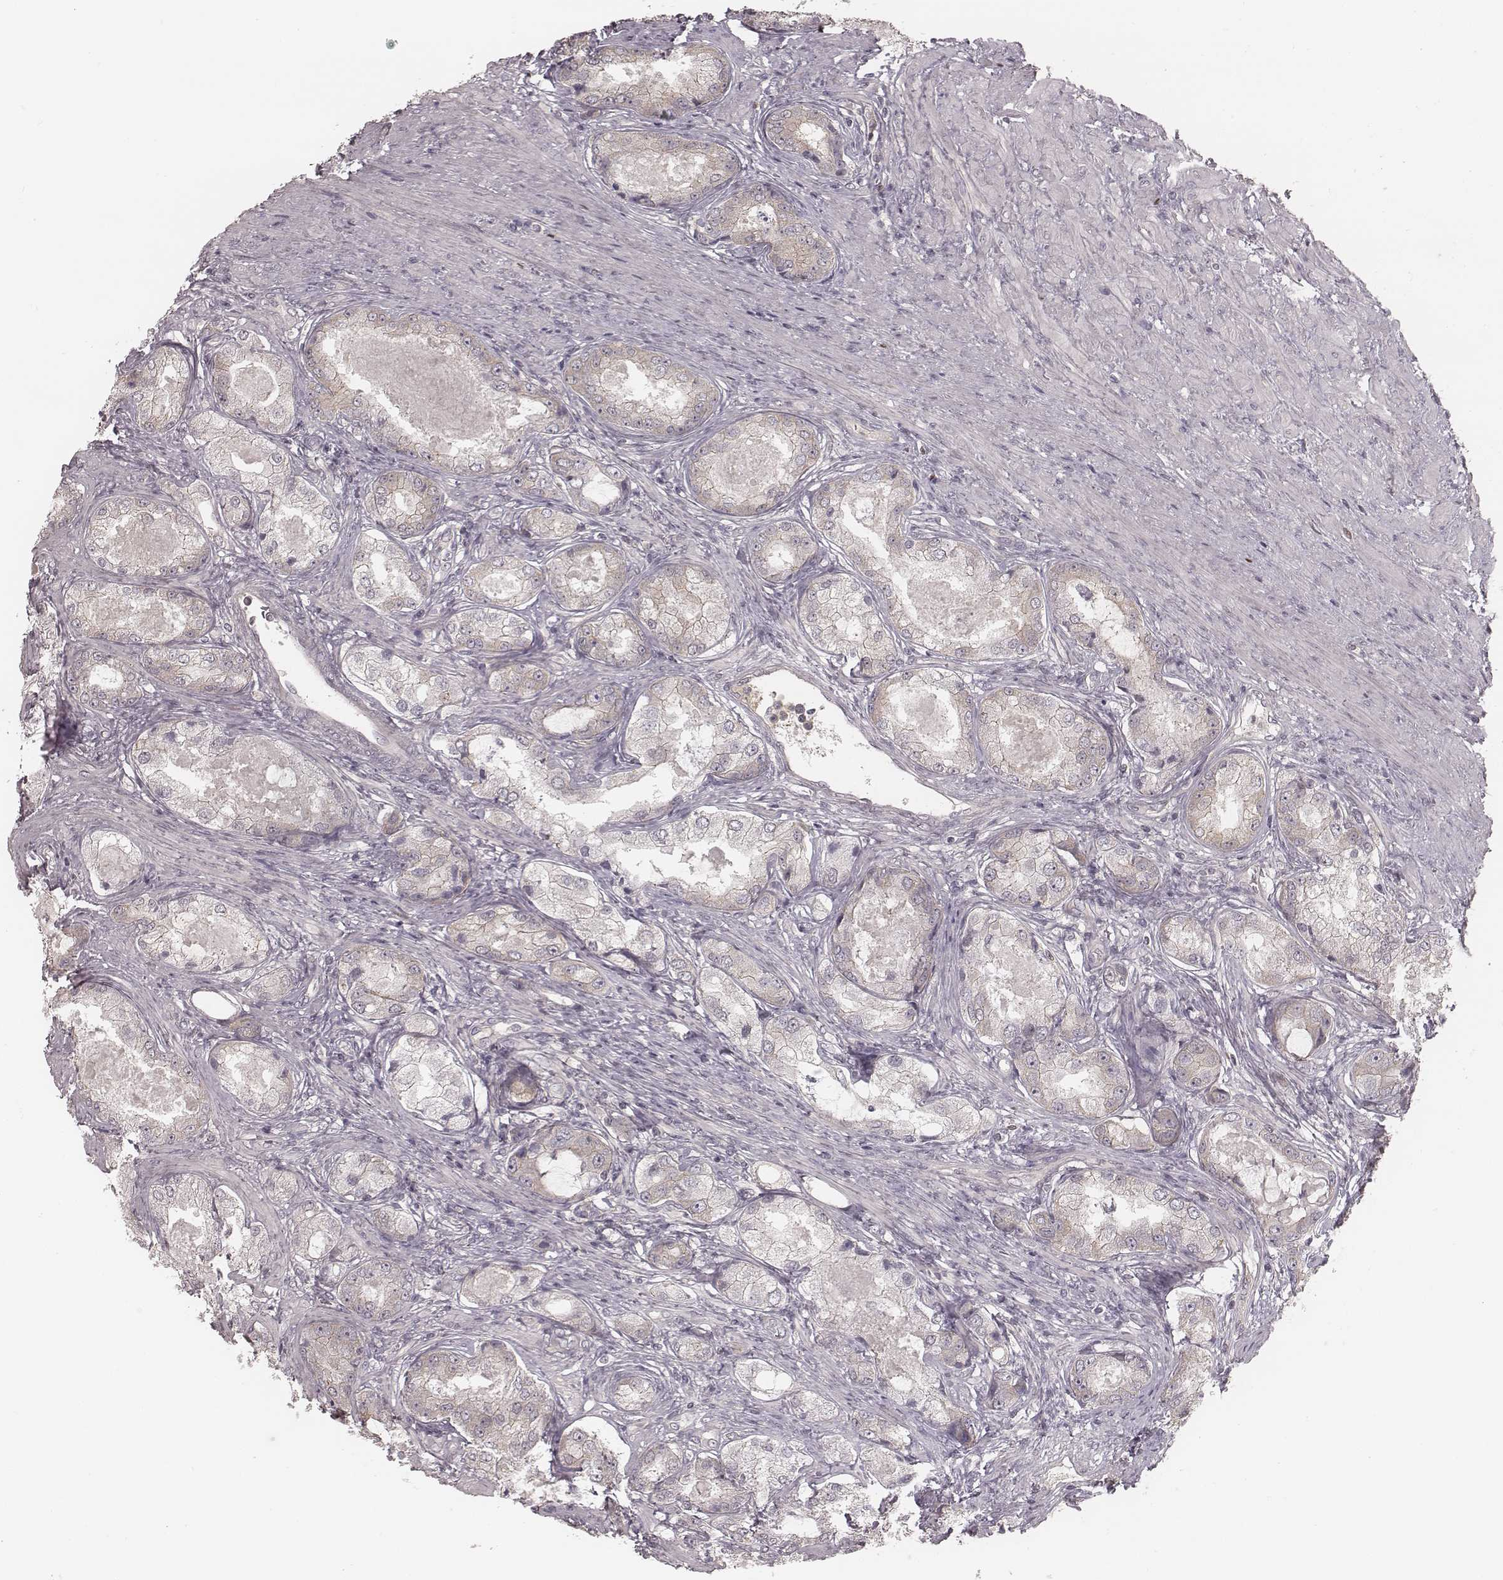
{"staining": {"intensity": "negative", "quantity": "none", "location": "none"}, "tissue": "prostate cancer", "cell_type": "Tumor cells", "image_type": "cancer", "snomed": [{"axis": "morphology", "description": "Adenocarcinoma, Low grade"}, {"axis": "topography", "description": "Prostate"}], "caption": "DAB (3,3'-diaminobenzidine) immunohistochemical staining of human low-grade adenocarcinoma (prostate) exhibits no significant positivity in tumor cells. The staining was performed using DAB to visualize the protein expression in brown, while the nuclei were stained in blue with hematoxylin (Magnification: 20x).", "gene": "TDRD5", "patient": {"sex": "male", "age": 68}}